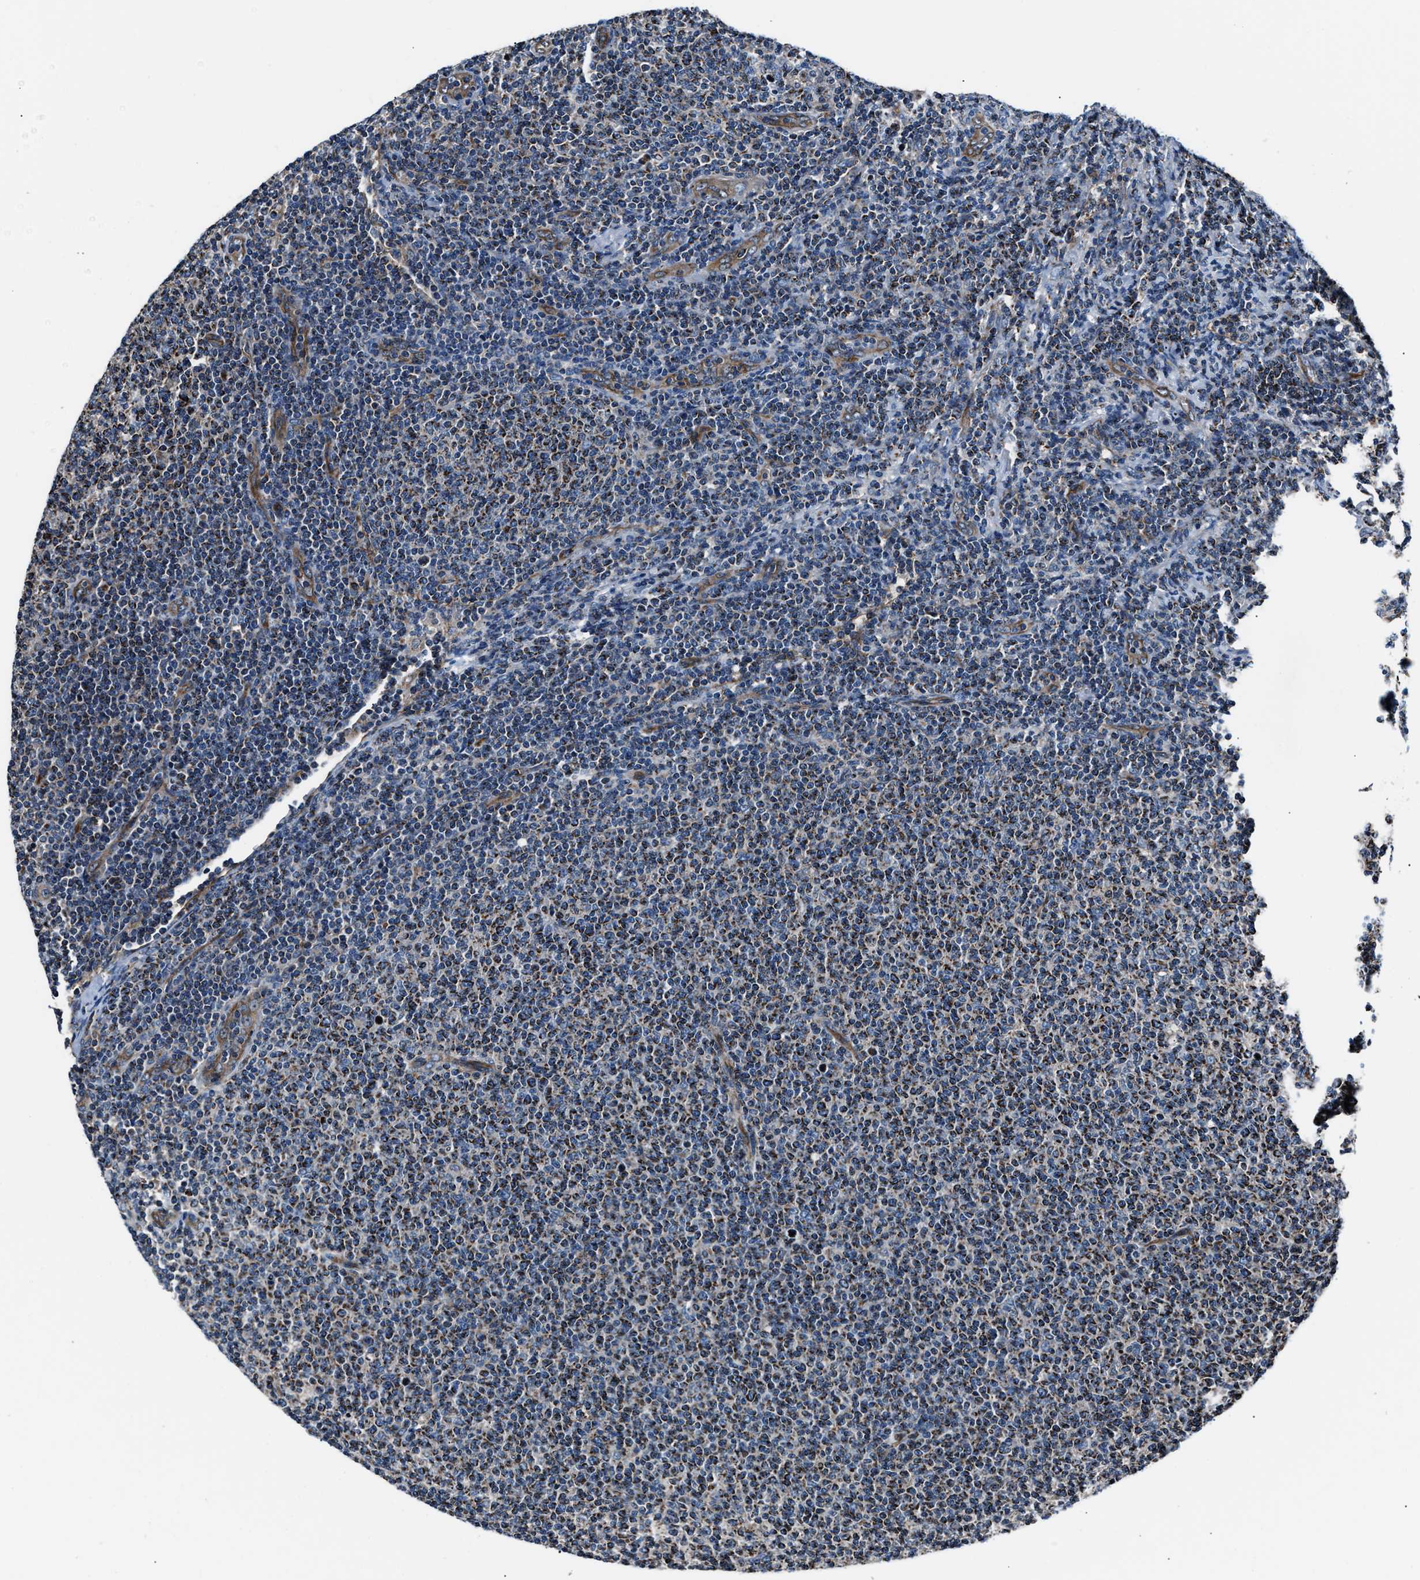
{"staining": {"intensity": "moderate", "quantity": "25%-75%", "location": "cytoplasmic/membranous"}, "tissue": "lymphoma", "cell_type": "Tumor cells", "image_type": "cancer", "snomed": [{"axis": "morphology", "description": "Malignant lymphoma, non-Hodgkin's type, Low grade"}, {"axis": "topography", "description": "Lymph node"}], "caption": "Tumor cells reveal medium levels of moderate cytoplasmic/membranous positivity in approximately 25%-75% of cells in human lymphoma. The protein is shown in brown color, while the nuclei are stained blue.", "gene": "GGCT", "patient": {"sex": "male", "age": 66}}